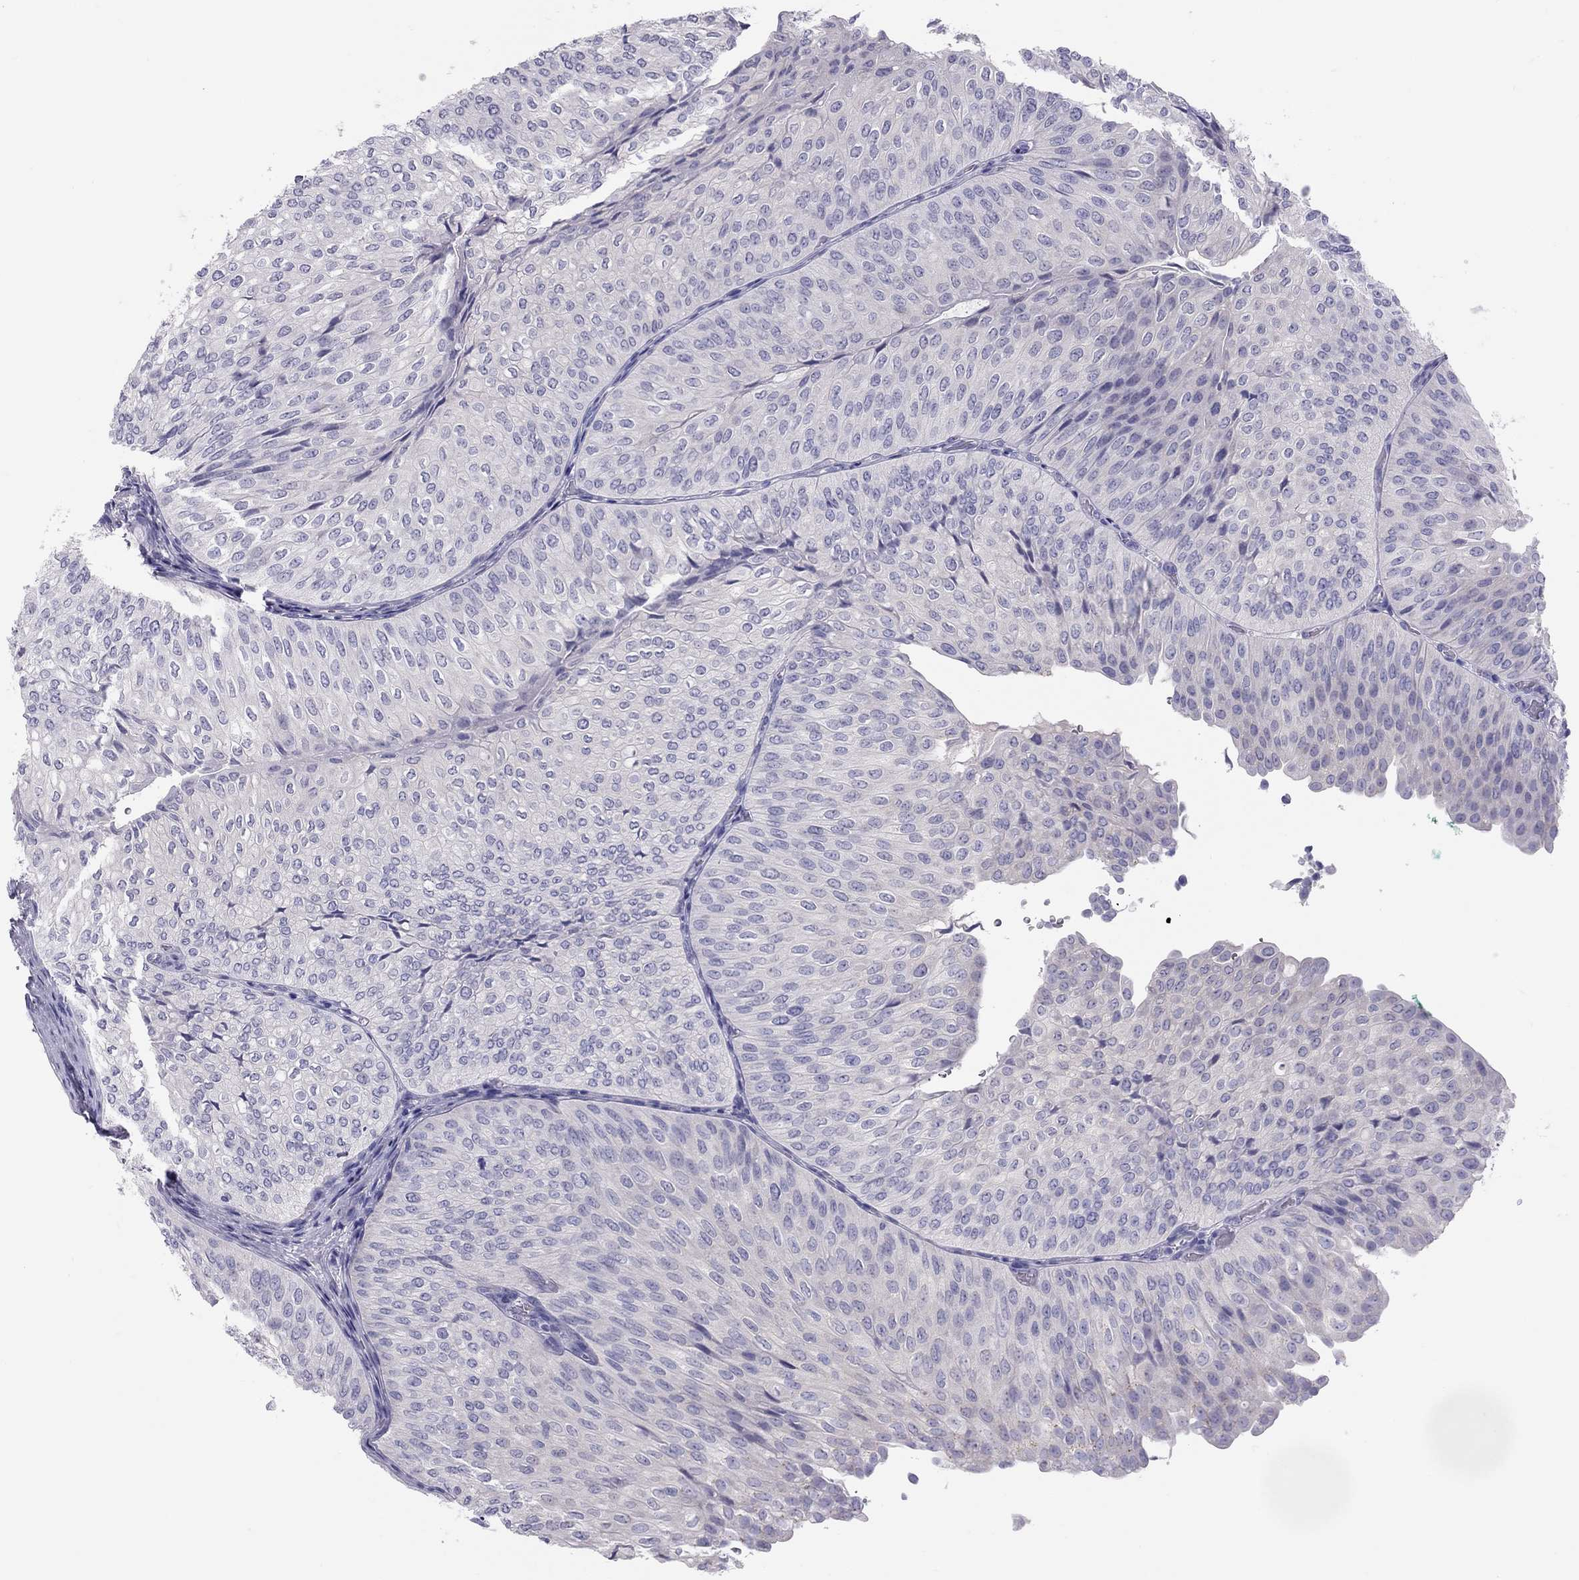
{"staining": {"intensity": "negative", "quantity": "none", "location": "none"}, "tissue": "urothelial cancer", "cell_type": "Tumor cells", "image_type": "cancer", "snomed": [{"axis": "morphology", "description": "Urothelial carcinoma, NOS"}, {"axis": "topography", "description": "Urinary bladder"}], "caption": "A high-resolution histopathology image shows immunohistochemistry (IHC) staining of urothelial cancer, which exhibits no significant expression in tumor cells.", "gene": "PSMB11", "patient": {"sex": "male", "age": 62}}